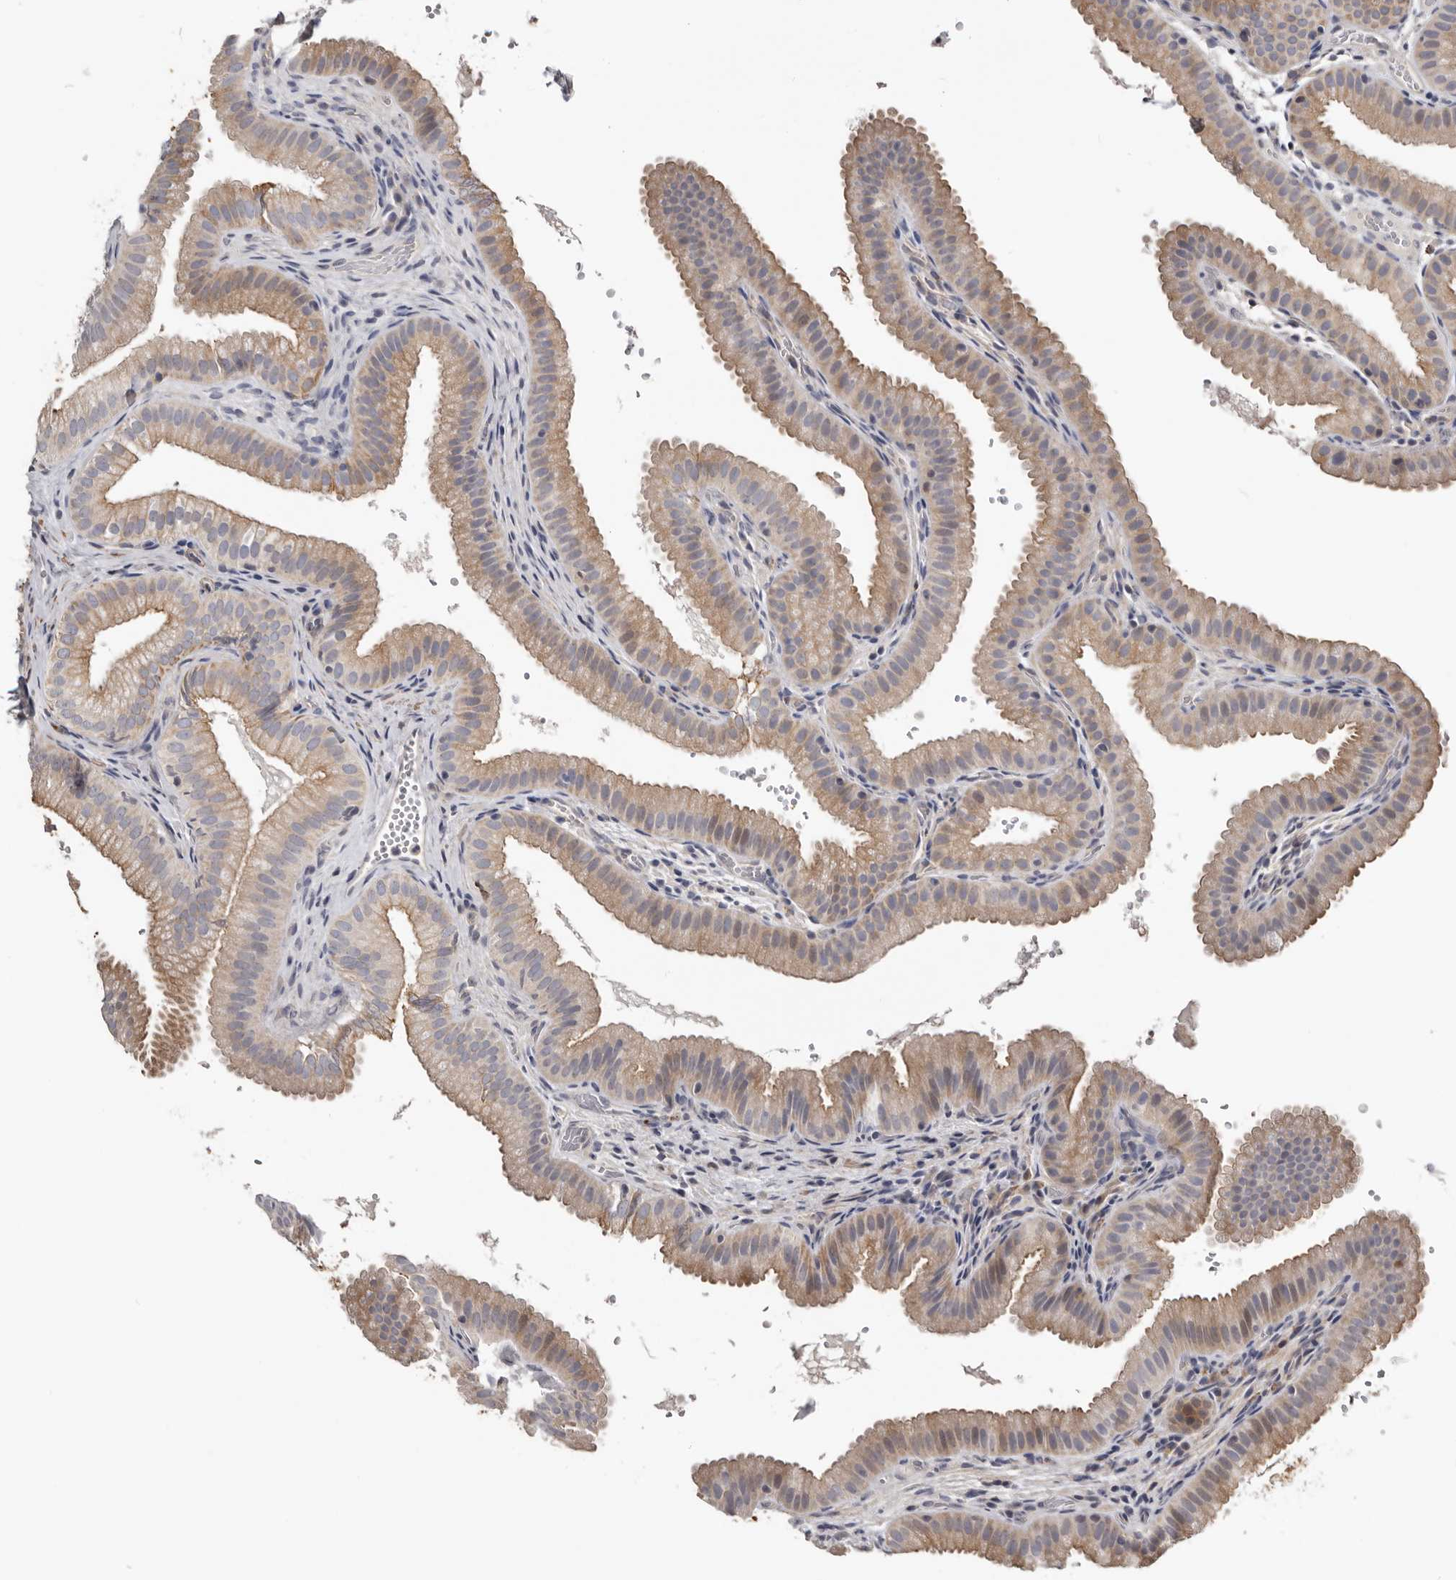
{"staining": {"intensity": "moderate", "quantity": "25%-75%", "location": "cytoplasmic/membranous"}, "tissue": "gallbladder", "cell_type": "Glandular cells", "image_type": "normal", "snomed": [{"axis": "morphology", "description": "Normal tissue, NOS"}, {"axis": "topography", "description": "Gallbladder"}], "caption": "A photomicrograph of human gallbladder stained for a protein exhibits moderate cytoplasmic/membranous brown staining in glandular cells. The staining is performed using DAB brown chromogen to label protein expression. The nuclei are counter-stained blue using hematoxylin.", "gene": "CDCA8", "patient": {"sex": "female", "age": 30}}